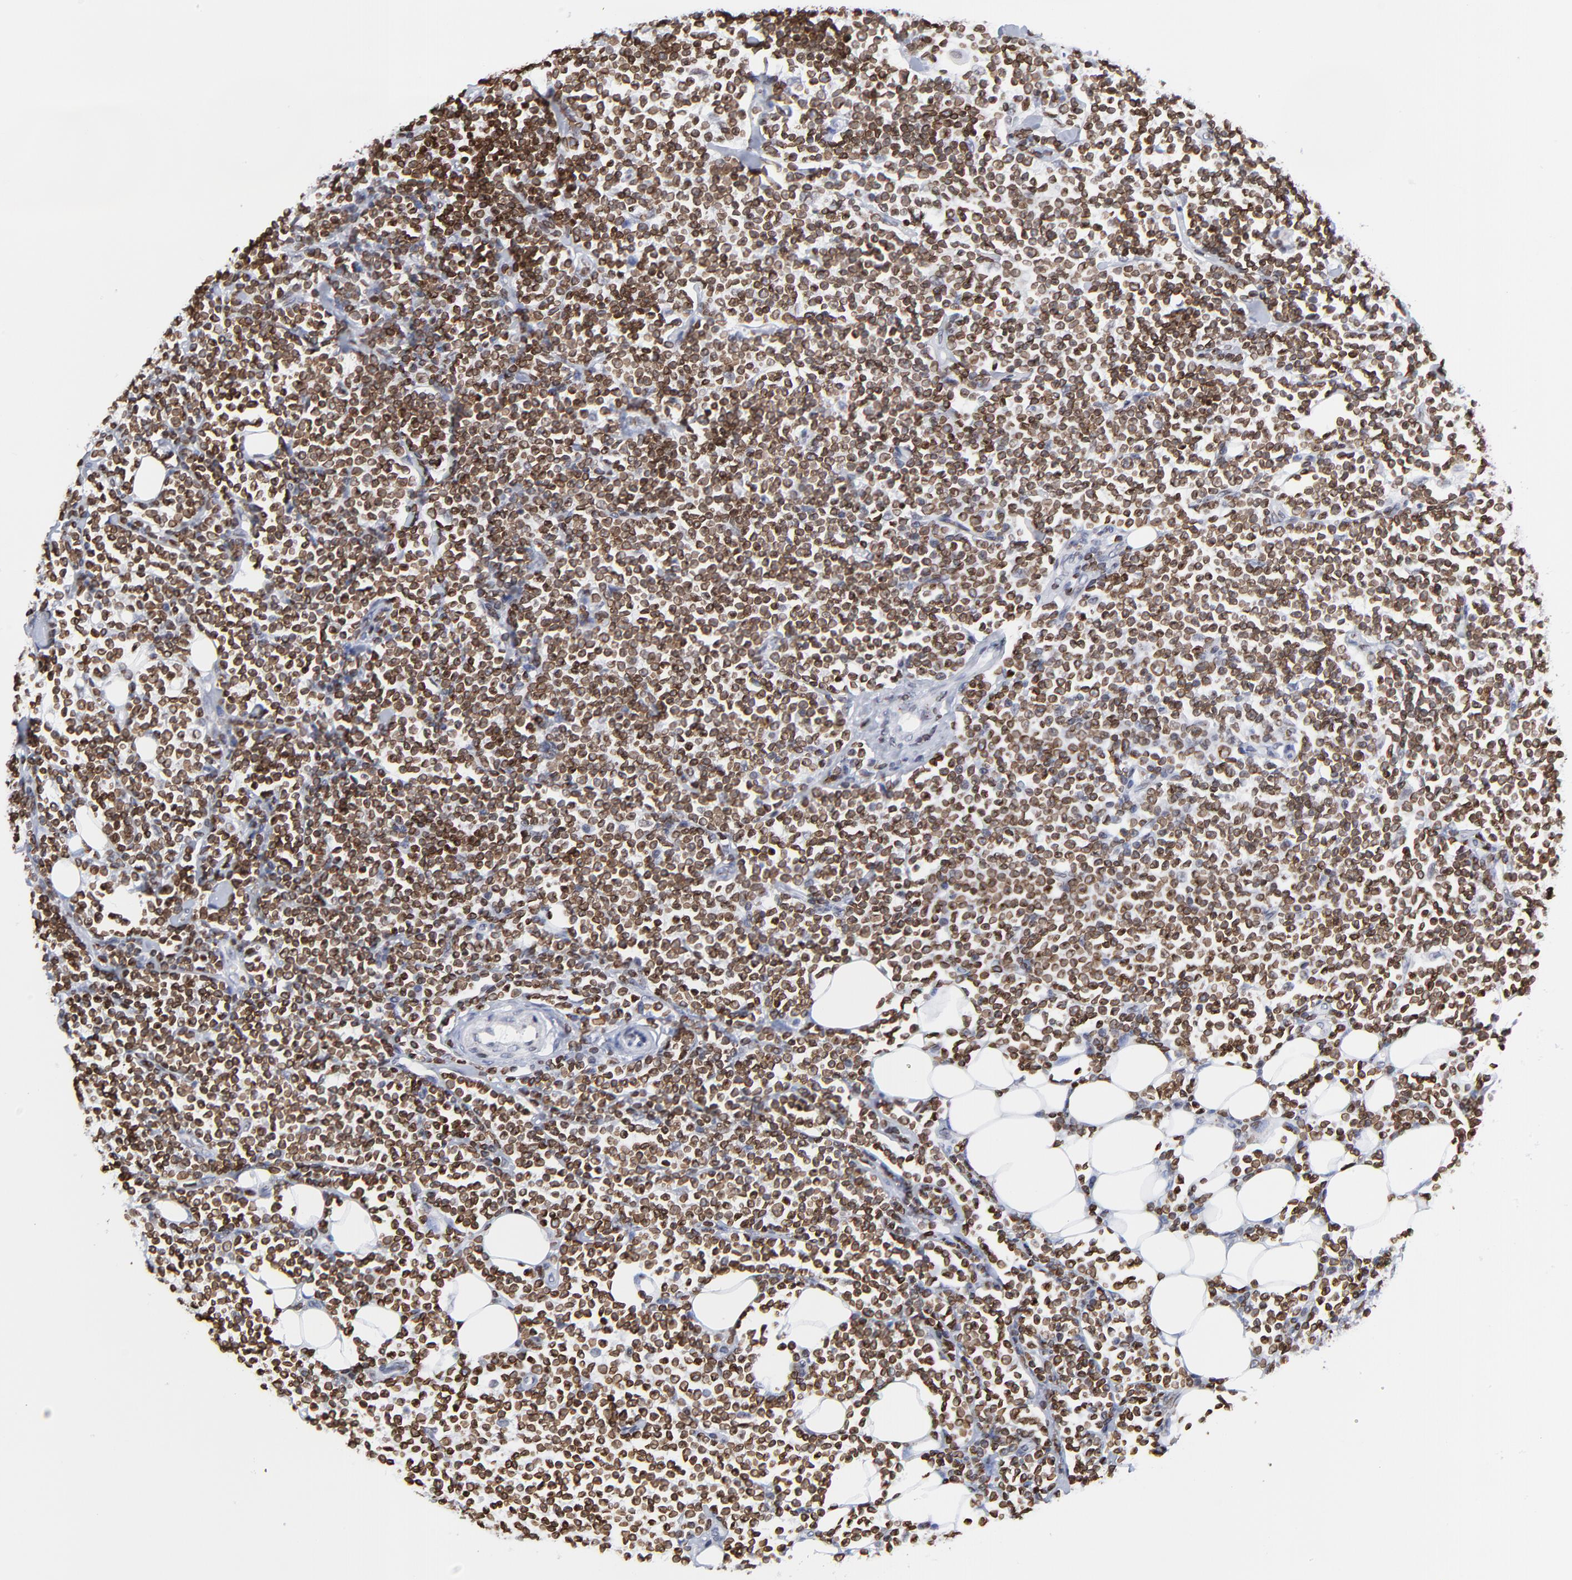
{"staining": {"intensity": "strong", "quantity": ">75%", "location": "cytoplasmic/membranous,nuclear"}, "tissue": "lymphoma", "cell_type": "Tumor cells", "image_type": "cancer", "snomed": [{"axis": "morphology", "description": "Malignant lymphoma, non-Hodgkin's type, Low grade"}, {"axis": "topography", "description": "Soft tissue"}], "caption": "This is a photomicrograph of immunohistochemistry (IHC) staining of malignant lymphoma, non-Hodgkin's type (low-grade), which shows strong staining in the cytoplasmic/membranous and nuclear of tumor cells.", "gene": "THAP7", "patient": {"sex": "male", "age": 92}}